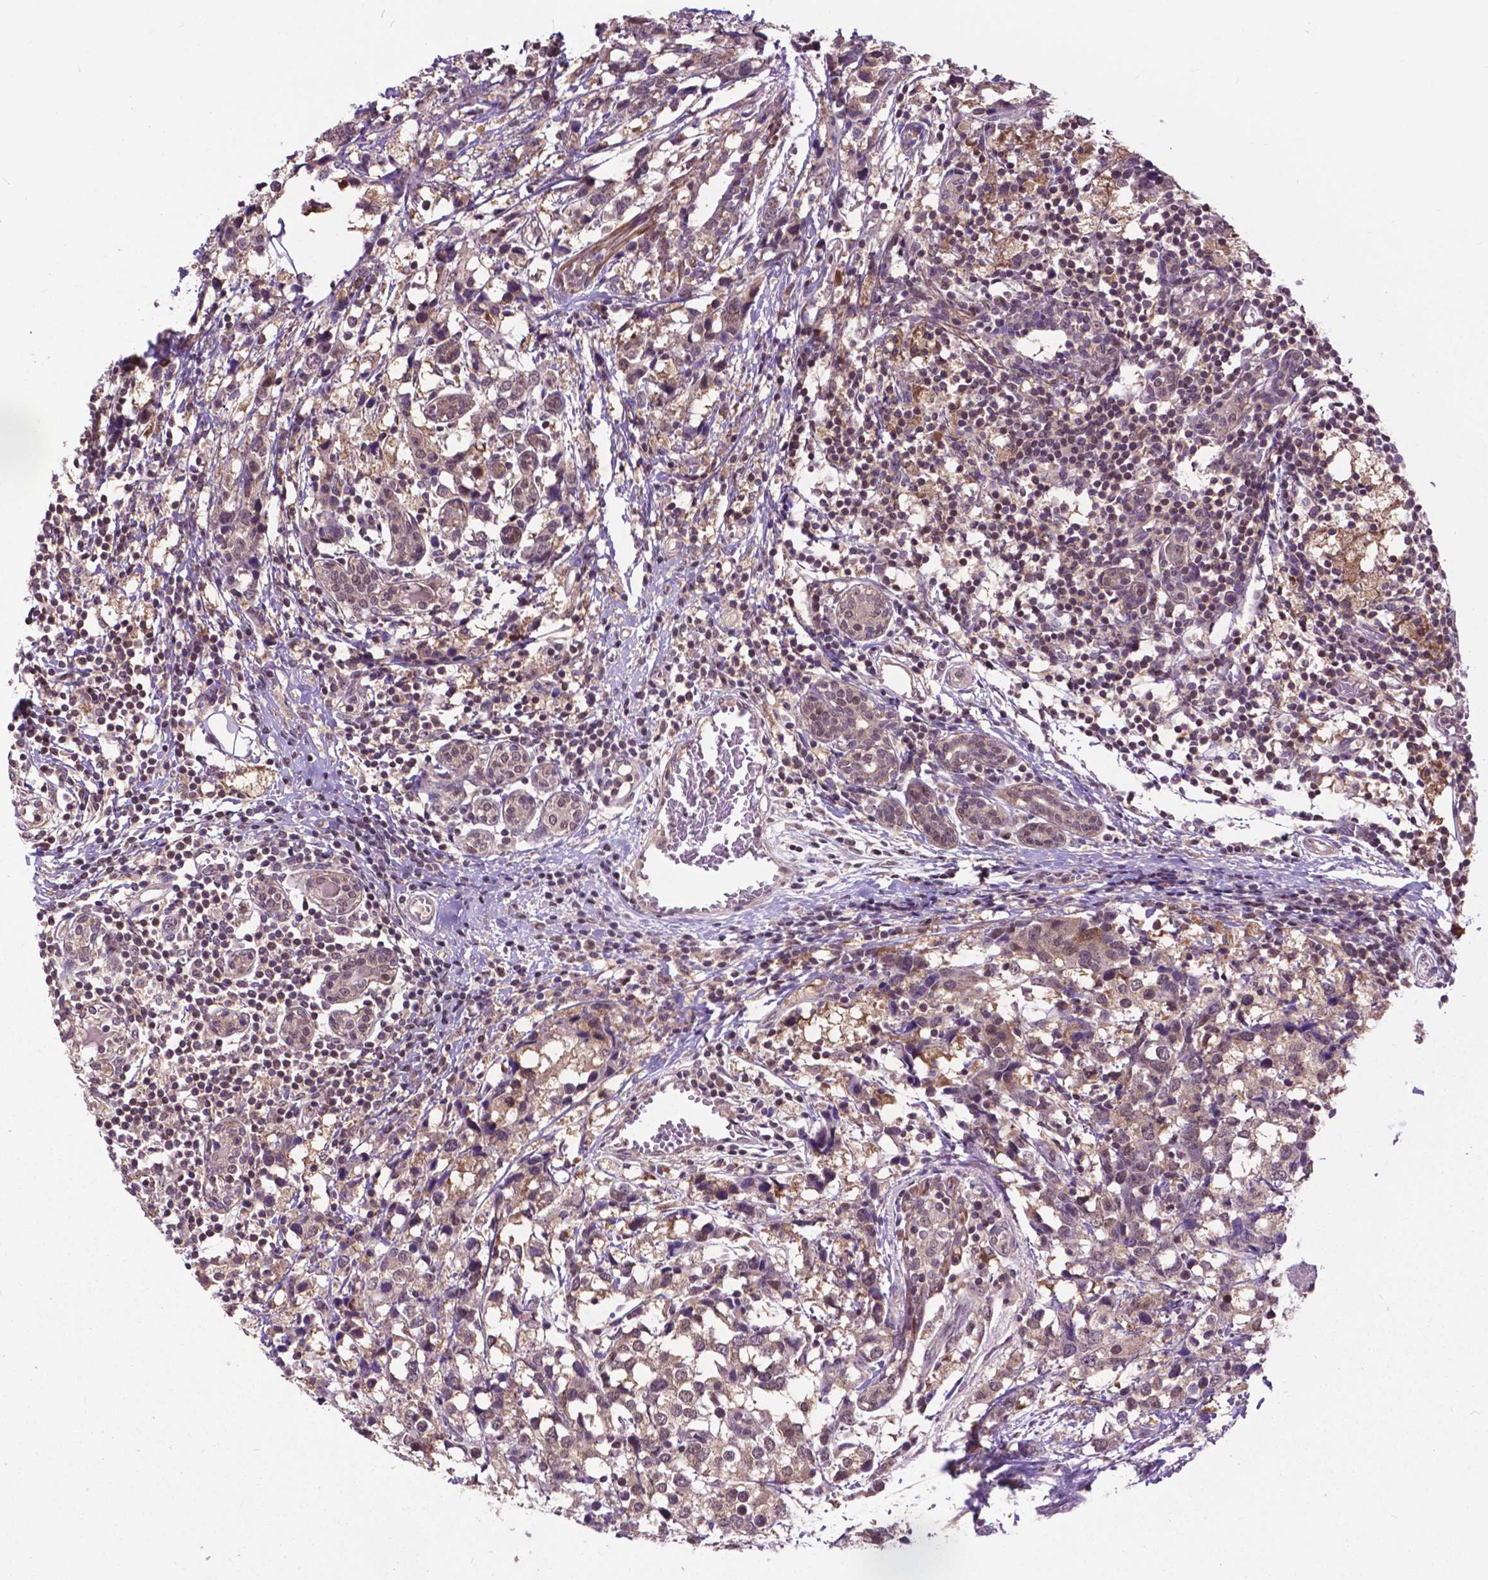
{"staining": {"intensity": "moderate", "quantity": "25%-75%", "location": "cytoplasmic/membranous,nuclear"}, "tissue": "breast cancer", "cell_type": "Tumor cells", "image_type": "cancer", "snomed": [{"axis": "morphology", "description": "Lobular carcinoma"}, {"axis": "topography", "description": "Breast"}], "caption": "Human breast cancer stained with a protein marker reveals moderate staining in tumor cells.", "gene": "OTUB1", "patient": {"sex": "female", "age": 59}}